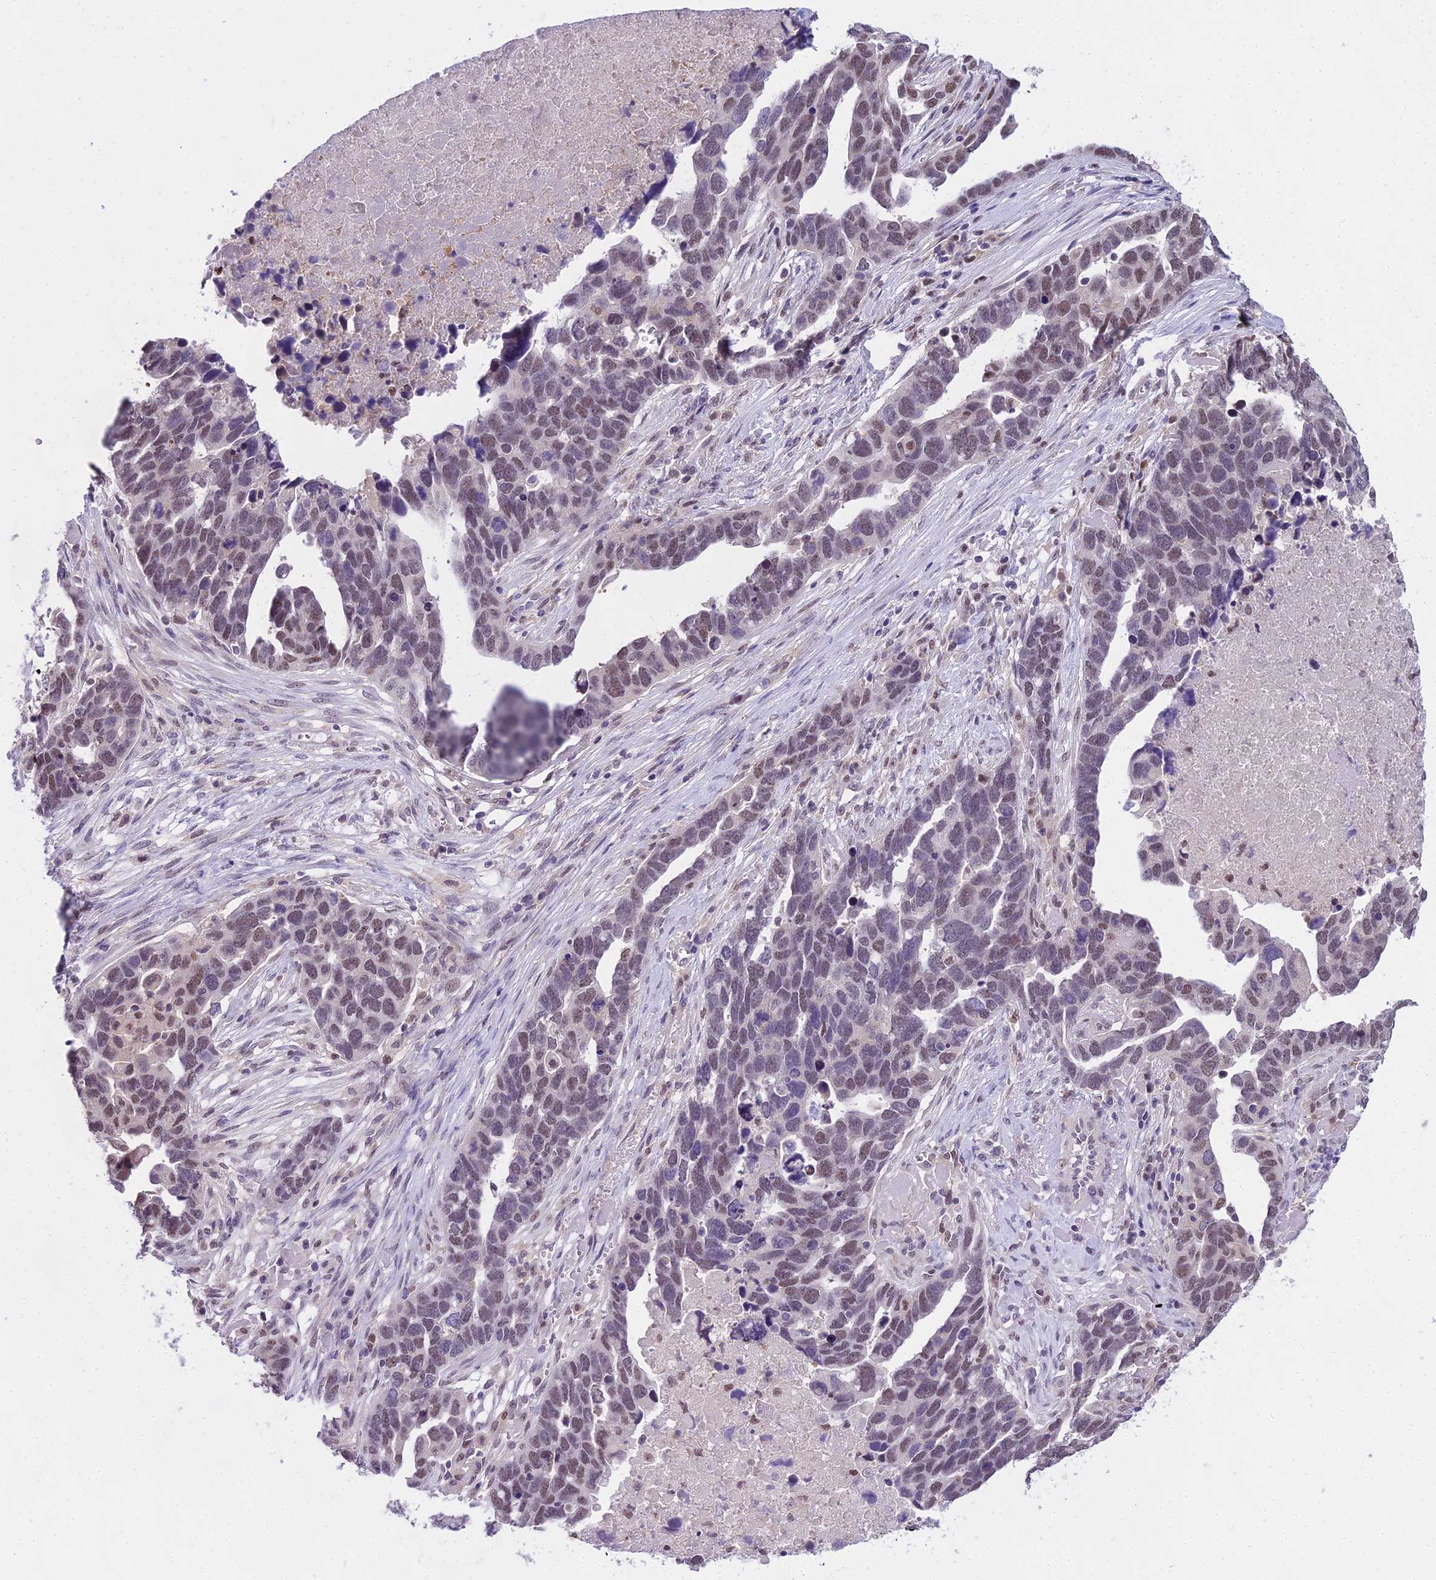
{"staining": {"intensity": "moderate", "quantity": "<25%", "location": "nuclear"}, "tissue": "ovarian cancer", "cell_type": "Tumor cells", "image_type": "cancer", "snomed": [{"axis": "morphology", "description": "Cystadenocarcinoma, serous, NOS"}, {"axis": "topography", "description": "Ovary"}], "caption": "Immunohistochemical staining of ovarian serous cystadenocarcinoma exhibits moderate nuclear protein expression in about <25% of tumor cells. (DAB IHC, brown staining for protein, blue staining for nuclei).", "gene": "MAT2A", "patient": {"sex": "female", "age": 54}}